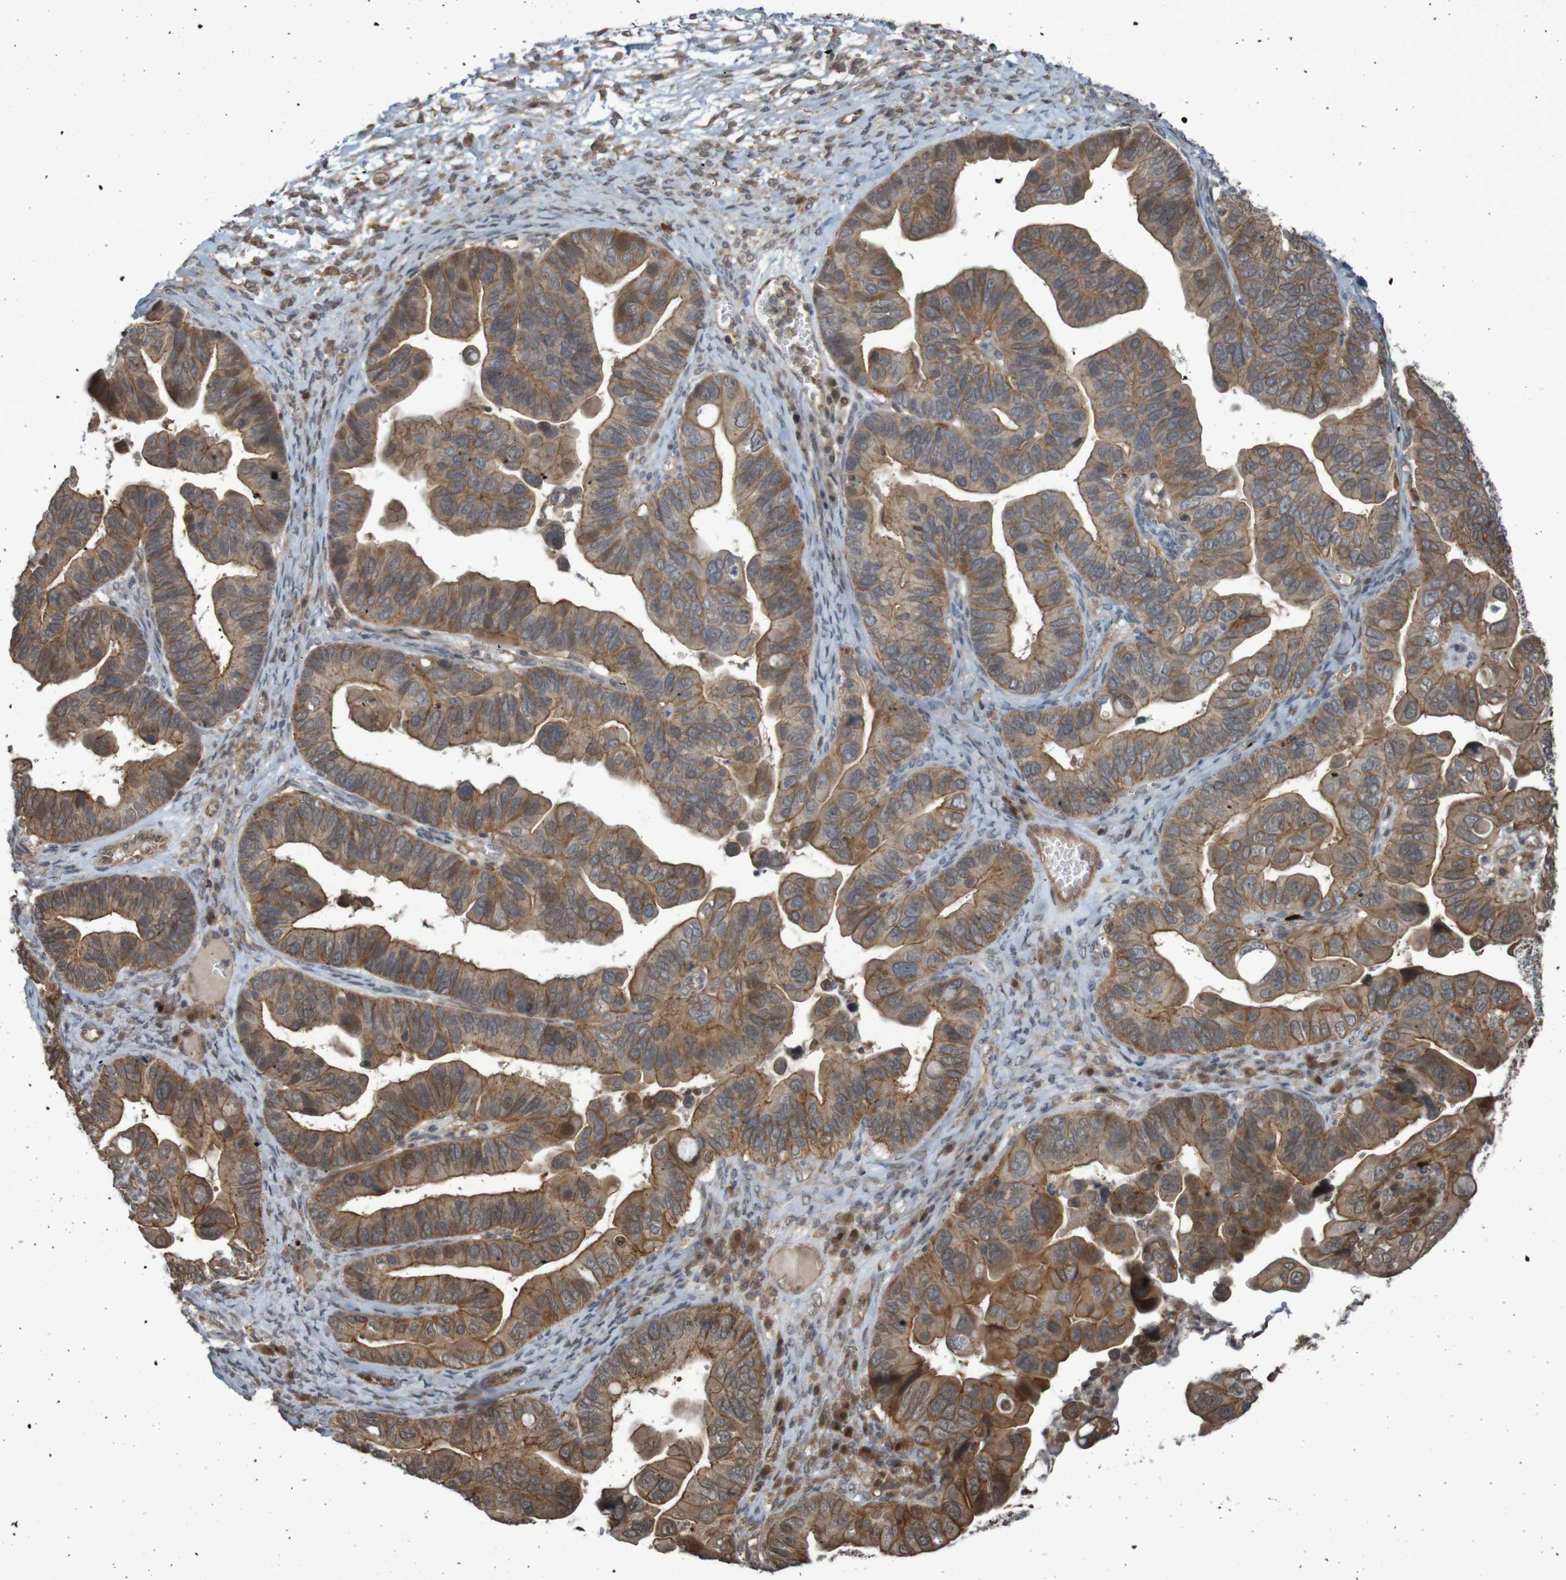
{"staining": {"intensity": "moderate", "quantity": ">75%", "location": "cytoplasmic/membranous"}, "tissue": "ovarian cancer", "cell_type": "Tumor cells", "image_type": "cancer", "snomed": [{"axis": "morphology", "description": "Cystadenocarcinoma, serous, NOS"}, {"axis": "topography", "description": "Ovary"}], "caption": "Immunohistochemical staining of ovarian cancer reveals moderate cytoplasmic/membranous protein expression in approximately >75% of tumor cells. (Brightfield microscopy of DAB IHC at high magnification).", "gene": "ARHGEF11", "patient": {"sex": "female", "age": 56}}